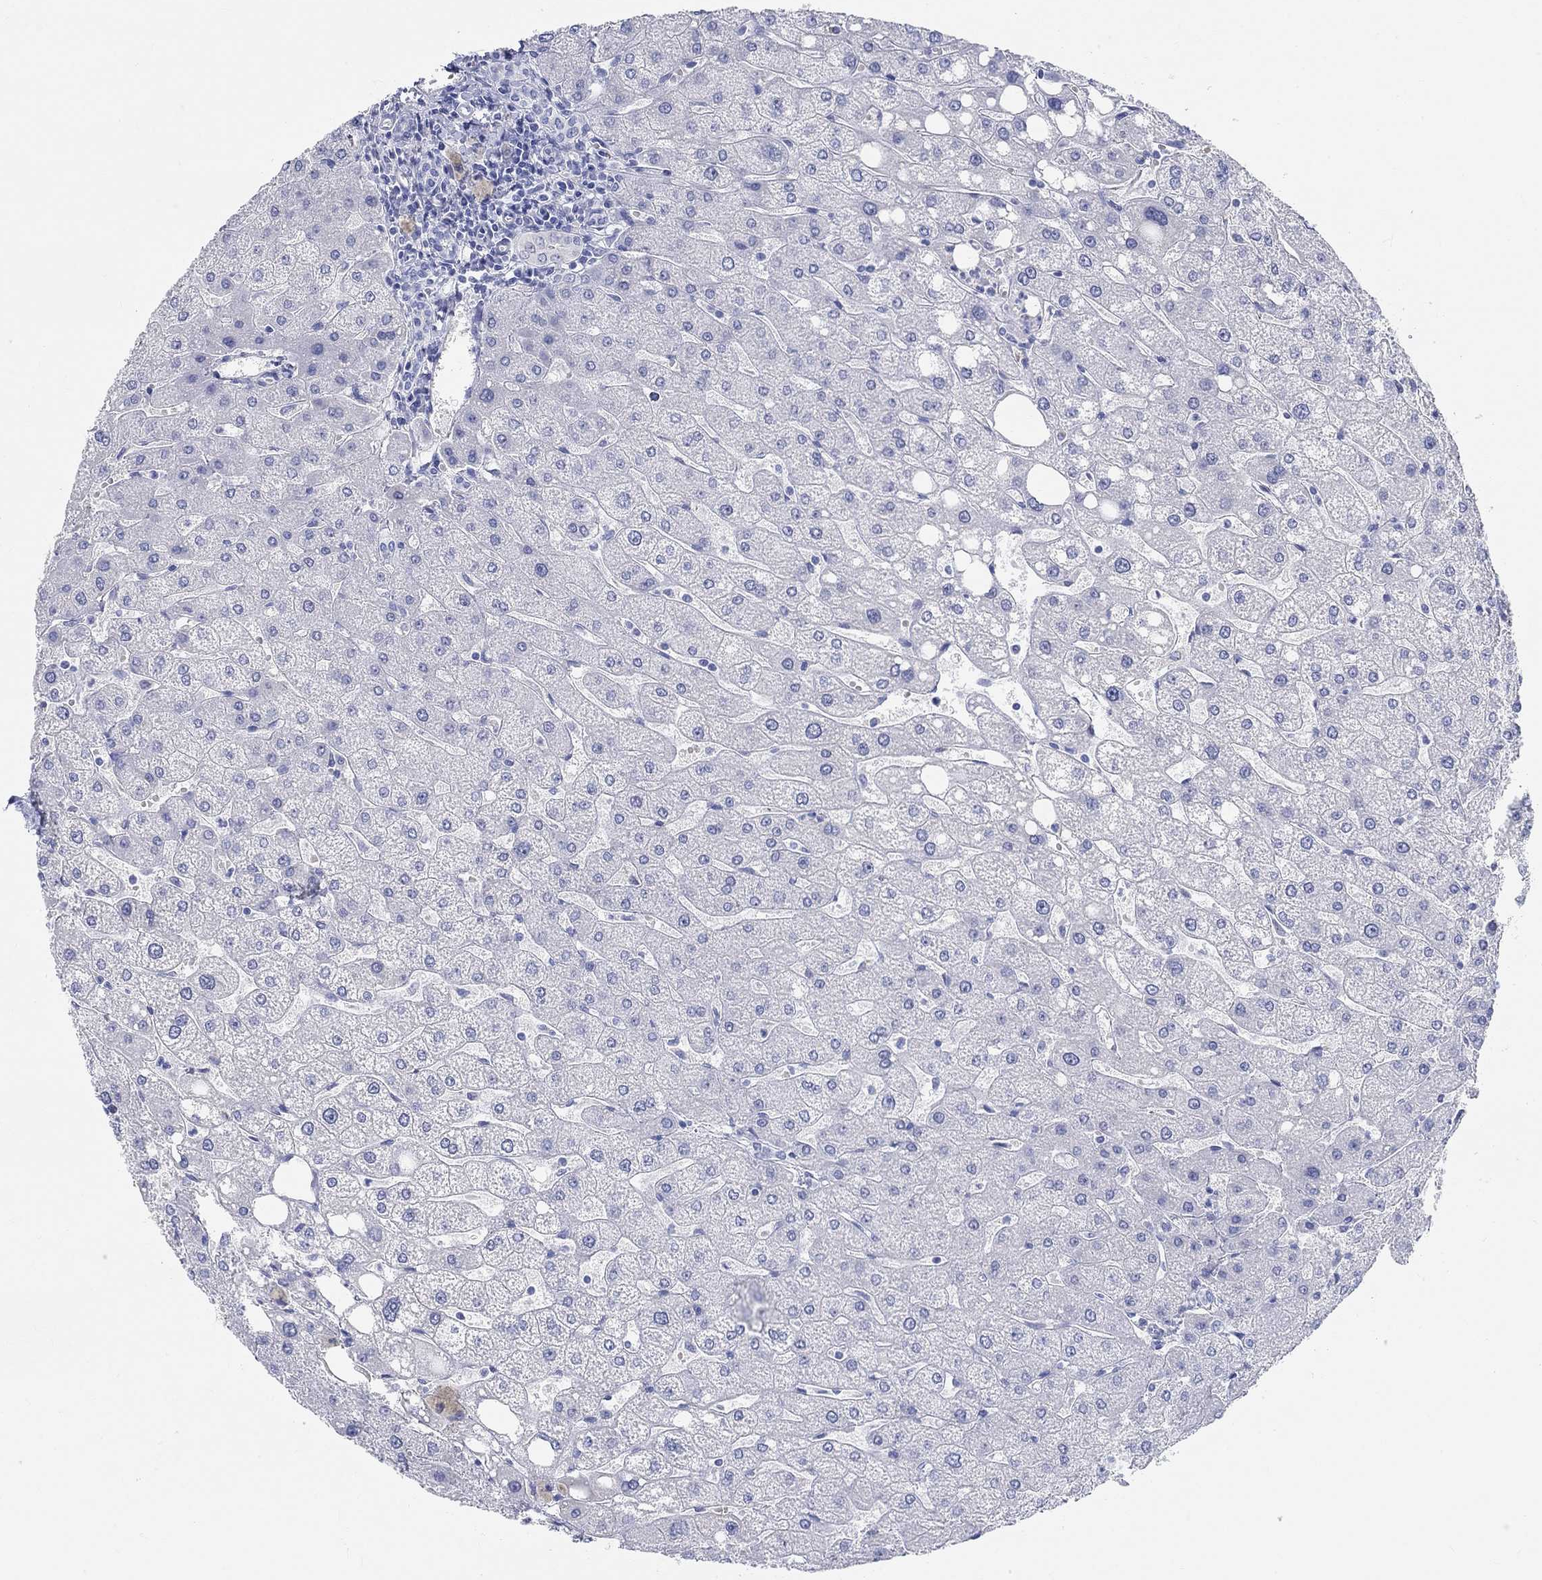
{"staining": {"intensity": "negative", "quantity": "none", "location": "none"}, "tissue": "liver", "cell_type": "Cholangiocytes", "image_type": "normal", "snomed": [{"axis": "morphology", "description": "Normal tissue, NOS"}, {"axis": "topography", "description": "Liver"}], "caption": "Protein analysis of unremarkable liver reveals no significant positivity in cholangiocytes. The staining was performed using DAB to visualize the protein expression in brown, while the nuclei were stained in blue with hematoxylin (Magnification: 20x).", "gene": "GRIA3", "patient": {"sex": "male", "age": 67}}